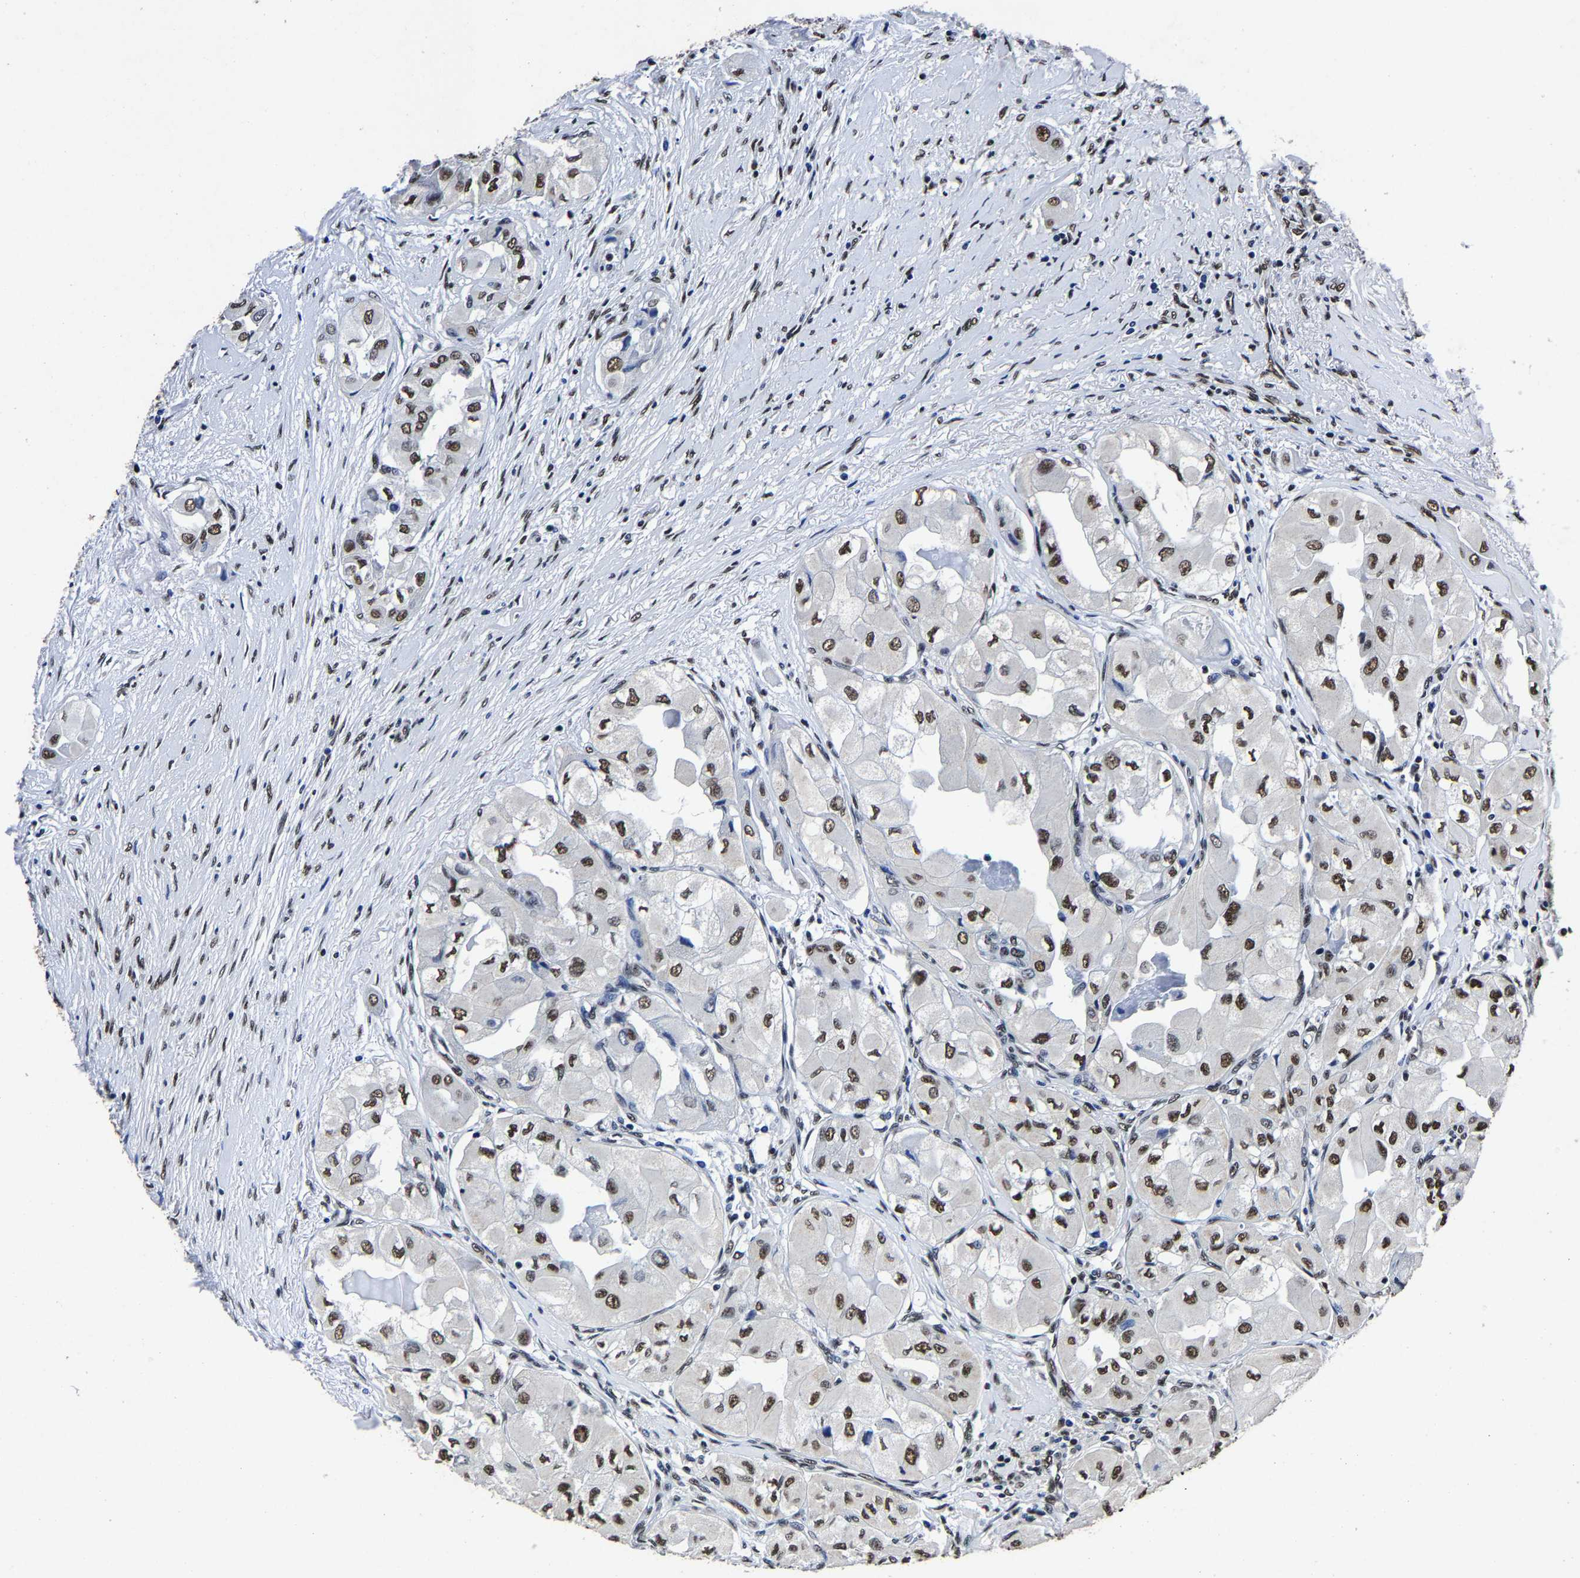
{"staining": {"intensity": "moderate", "quantity": ">75%", "location": "nuclear"}, "tissue": "thyroid cancer", "cell_type": "Tumor cells", "image_type": "cancer", "snomed": [{"axis": "morphology", "description": "Papillary adenocarcinoma, NOS"}, {"axis": "topography", "description": "Thyroid gland"}], "caption": "Protein staining demonstrates moderate nuclear expression in approximately >75% of tumor cells in thyroid cancer (papillary adenocarcinoma). (DAB (3,3'-diaminobenzidine) = brown stain, brightfield microscopy at high magnification).", "gene": "RBM45", "patient": {"sex": "female", "age": 59}}